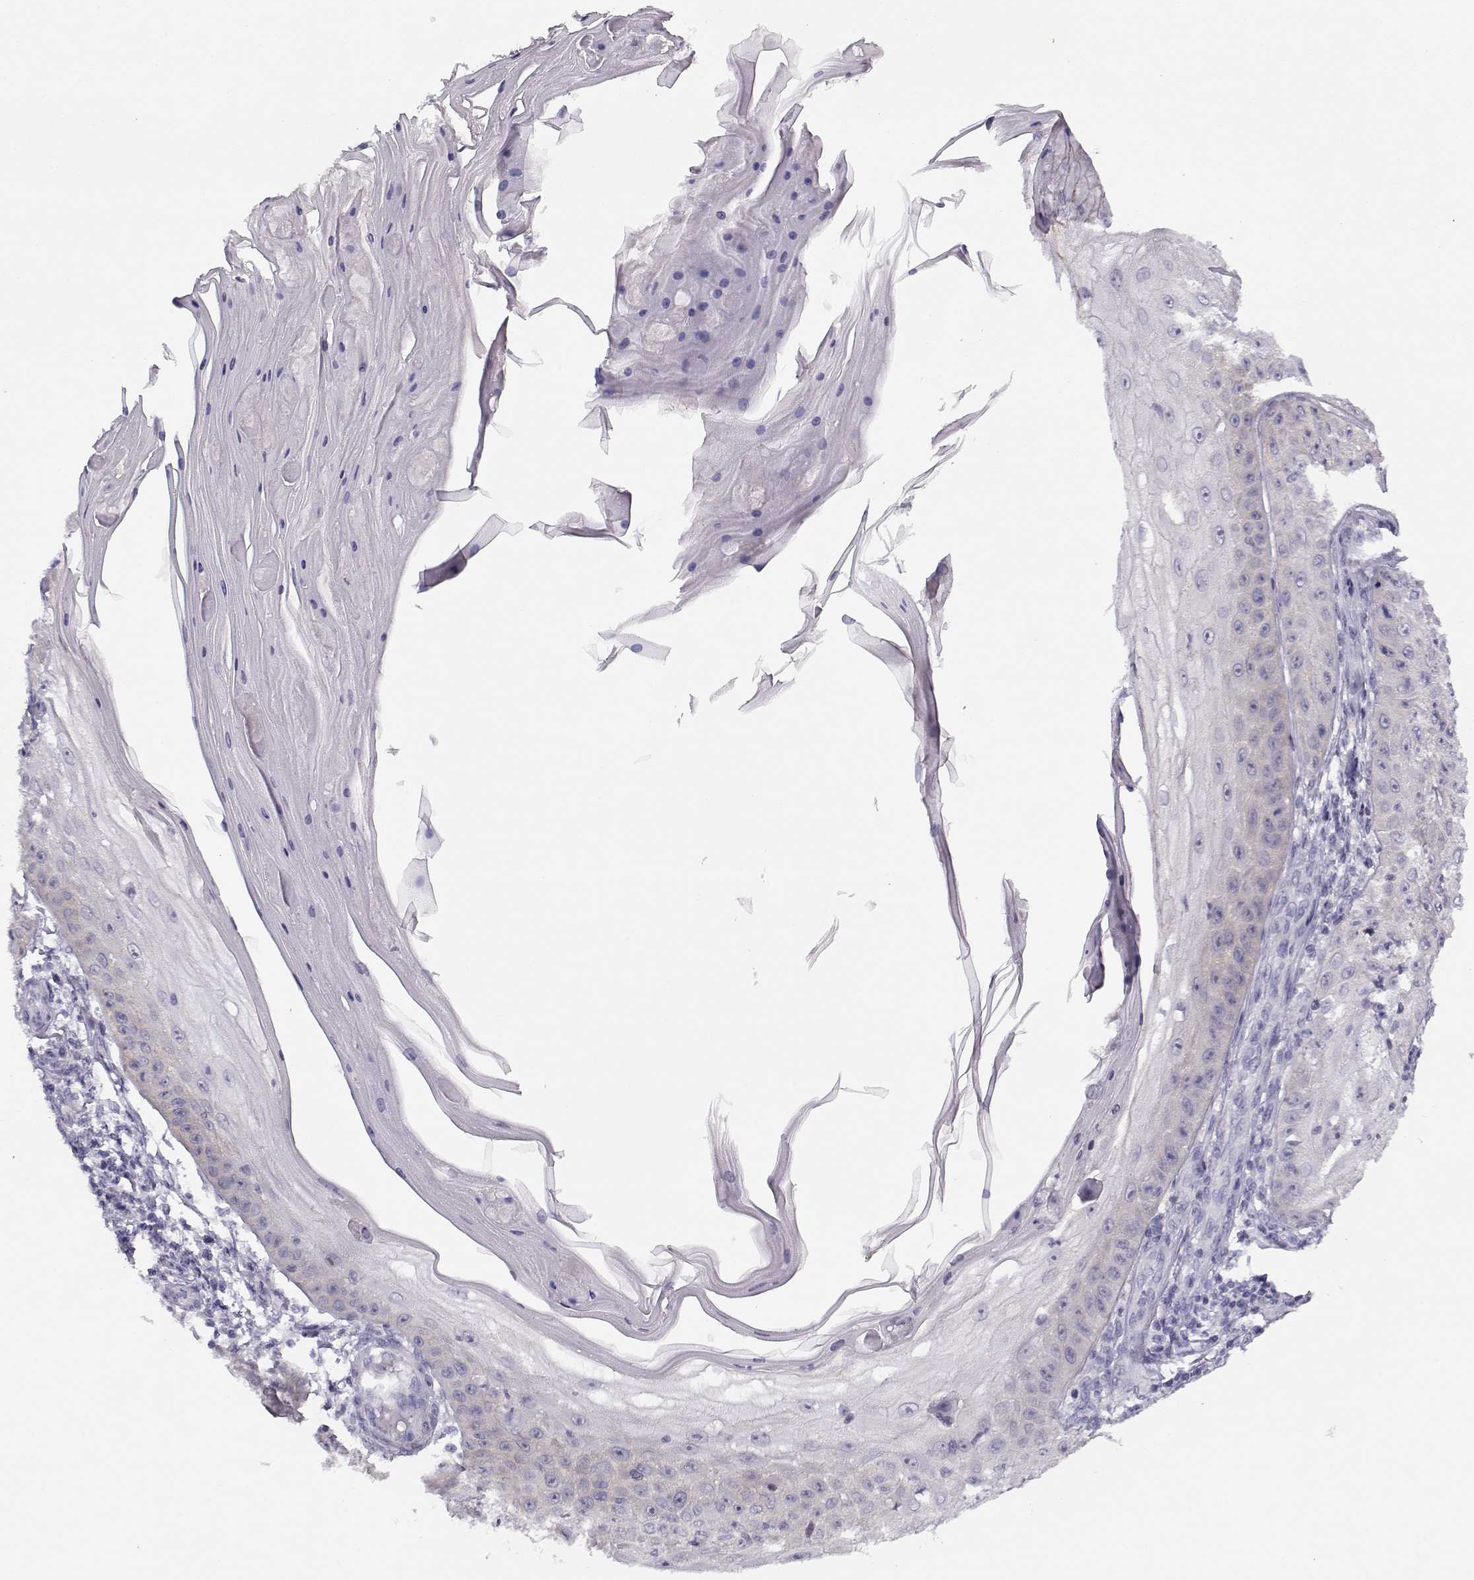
{"staining": {"intensity": "negative", "quantity": "none", "location": "none"}, "tissue": "skin cancer", "cell_type": "Tumor cells", "image_type": "cancer", "snomed": [{"axis": "morphology", "description": "Squamous cell carcinoma, NOS"}, {"axis": "topography", "description": "Skin"}], "caption": "This is an immunohistochemistry (IHC) micrograph of human skin squamous cell carcinoma. There is no positivity in tumor cells.", "gene": "CRX", "patient": {"sex": "male", "age": 70}}